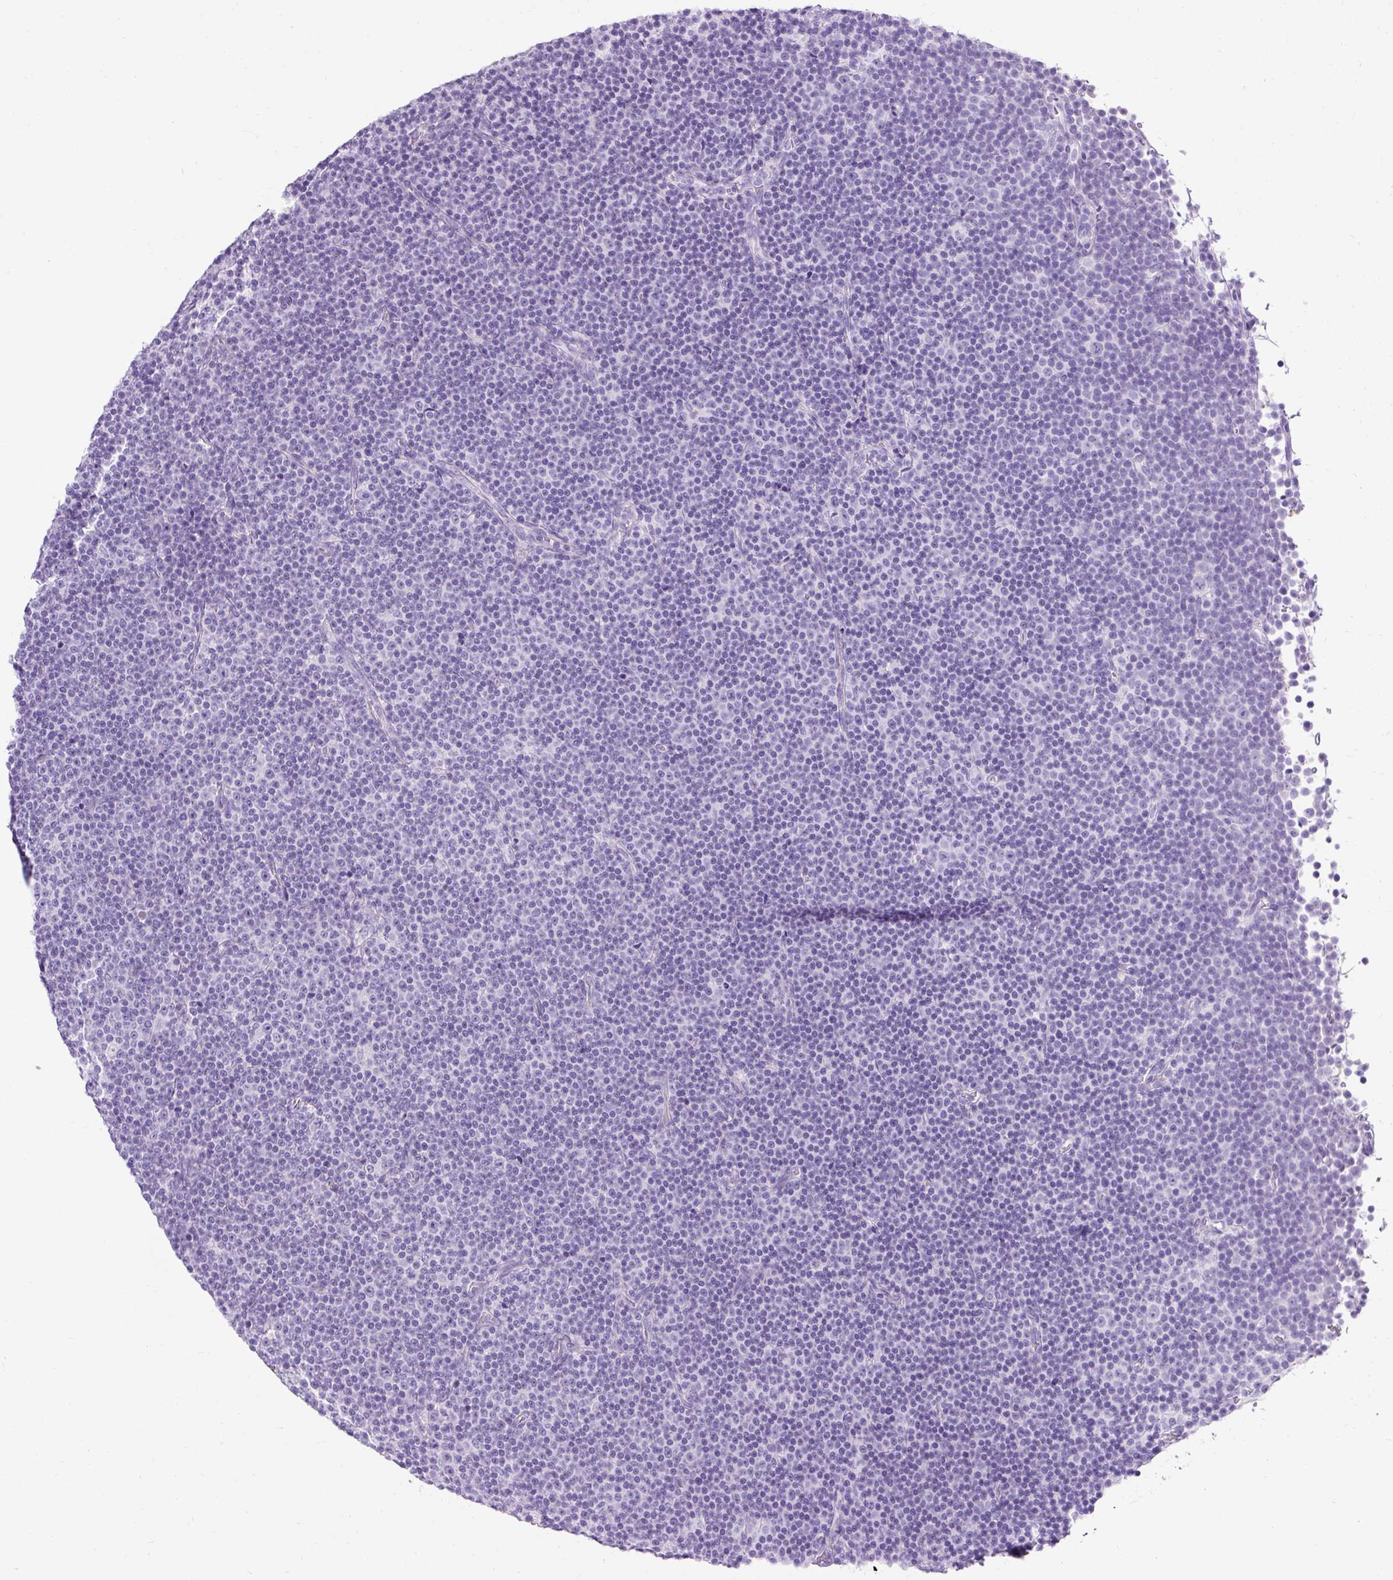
{"staining": {"intensity": "negative", "quantity": "none", "location": "none"}, "tissue": "lymphoma", "cell_type": "Tumor cells", "image_type": "cancer", "snomed": [{"axis": "morphology", "description": "Malignant lymphoma, non-Hodgkin's type, Low grade"}, {"axis": "topography", "description": "Lymph node"}], "caption": "Immunohistochemical staining of lymphoma shows no significant expression in tumor cells.", "gene": "C2CD4C", "patient": {"sex": "female", "age": 67}}